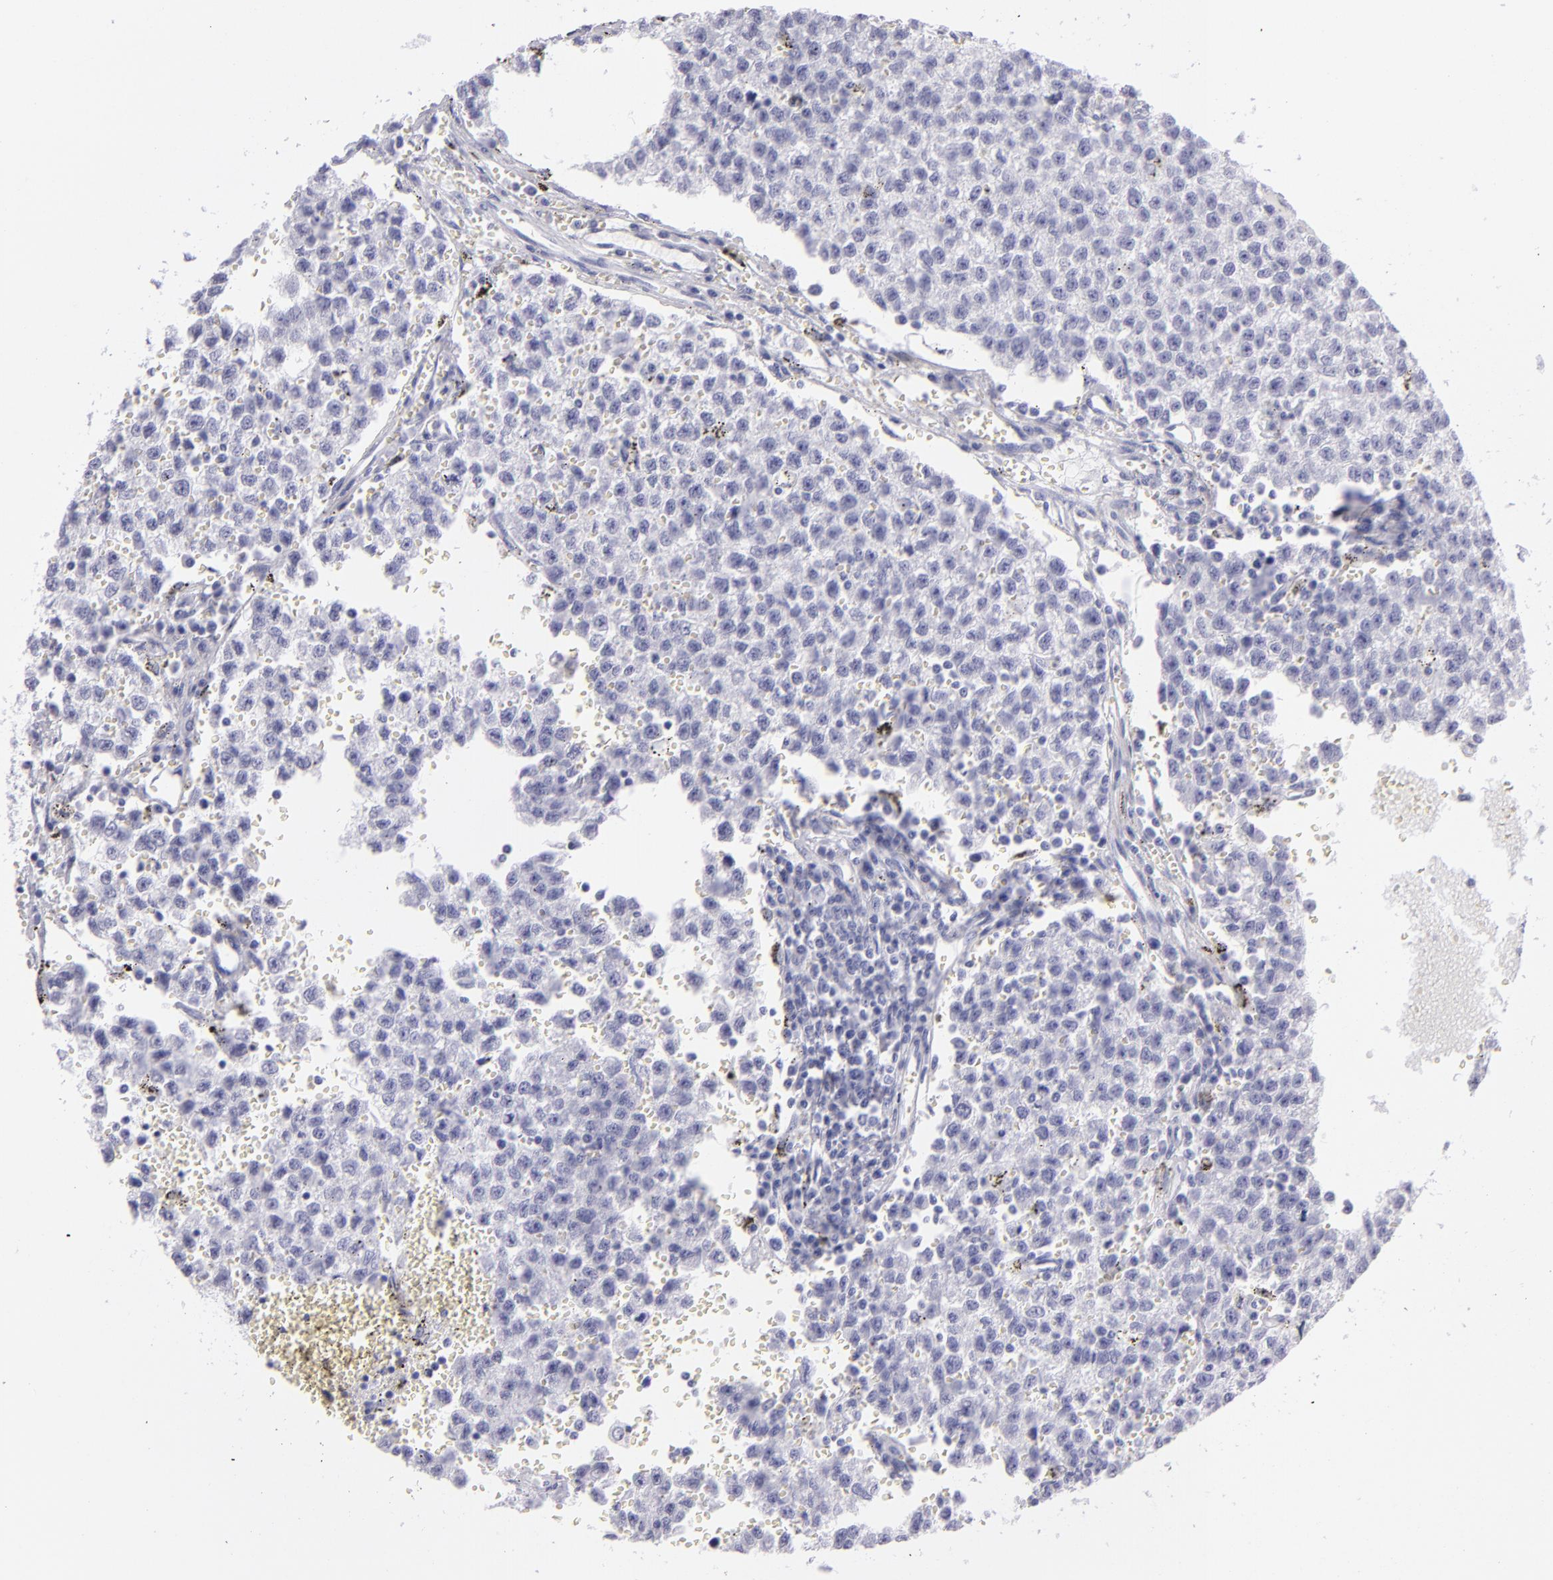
{"staining": {"intensity": "negative", "quantity": "none", "location": "none"}, "tissue": "testis cancer", "cell_type": "Tumor cells", "image_type": "cancer", "snomed": [{"axis": "morphology", "description": "Seminoma, NOS"}, {"axis": "topography", "description": "Testis"}], "caption": "IHC of testis seminoma shows no expression in tumor cells.", "gene": "PVALB", "patient": {"sex": "male", "age": 35}}